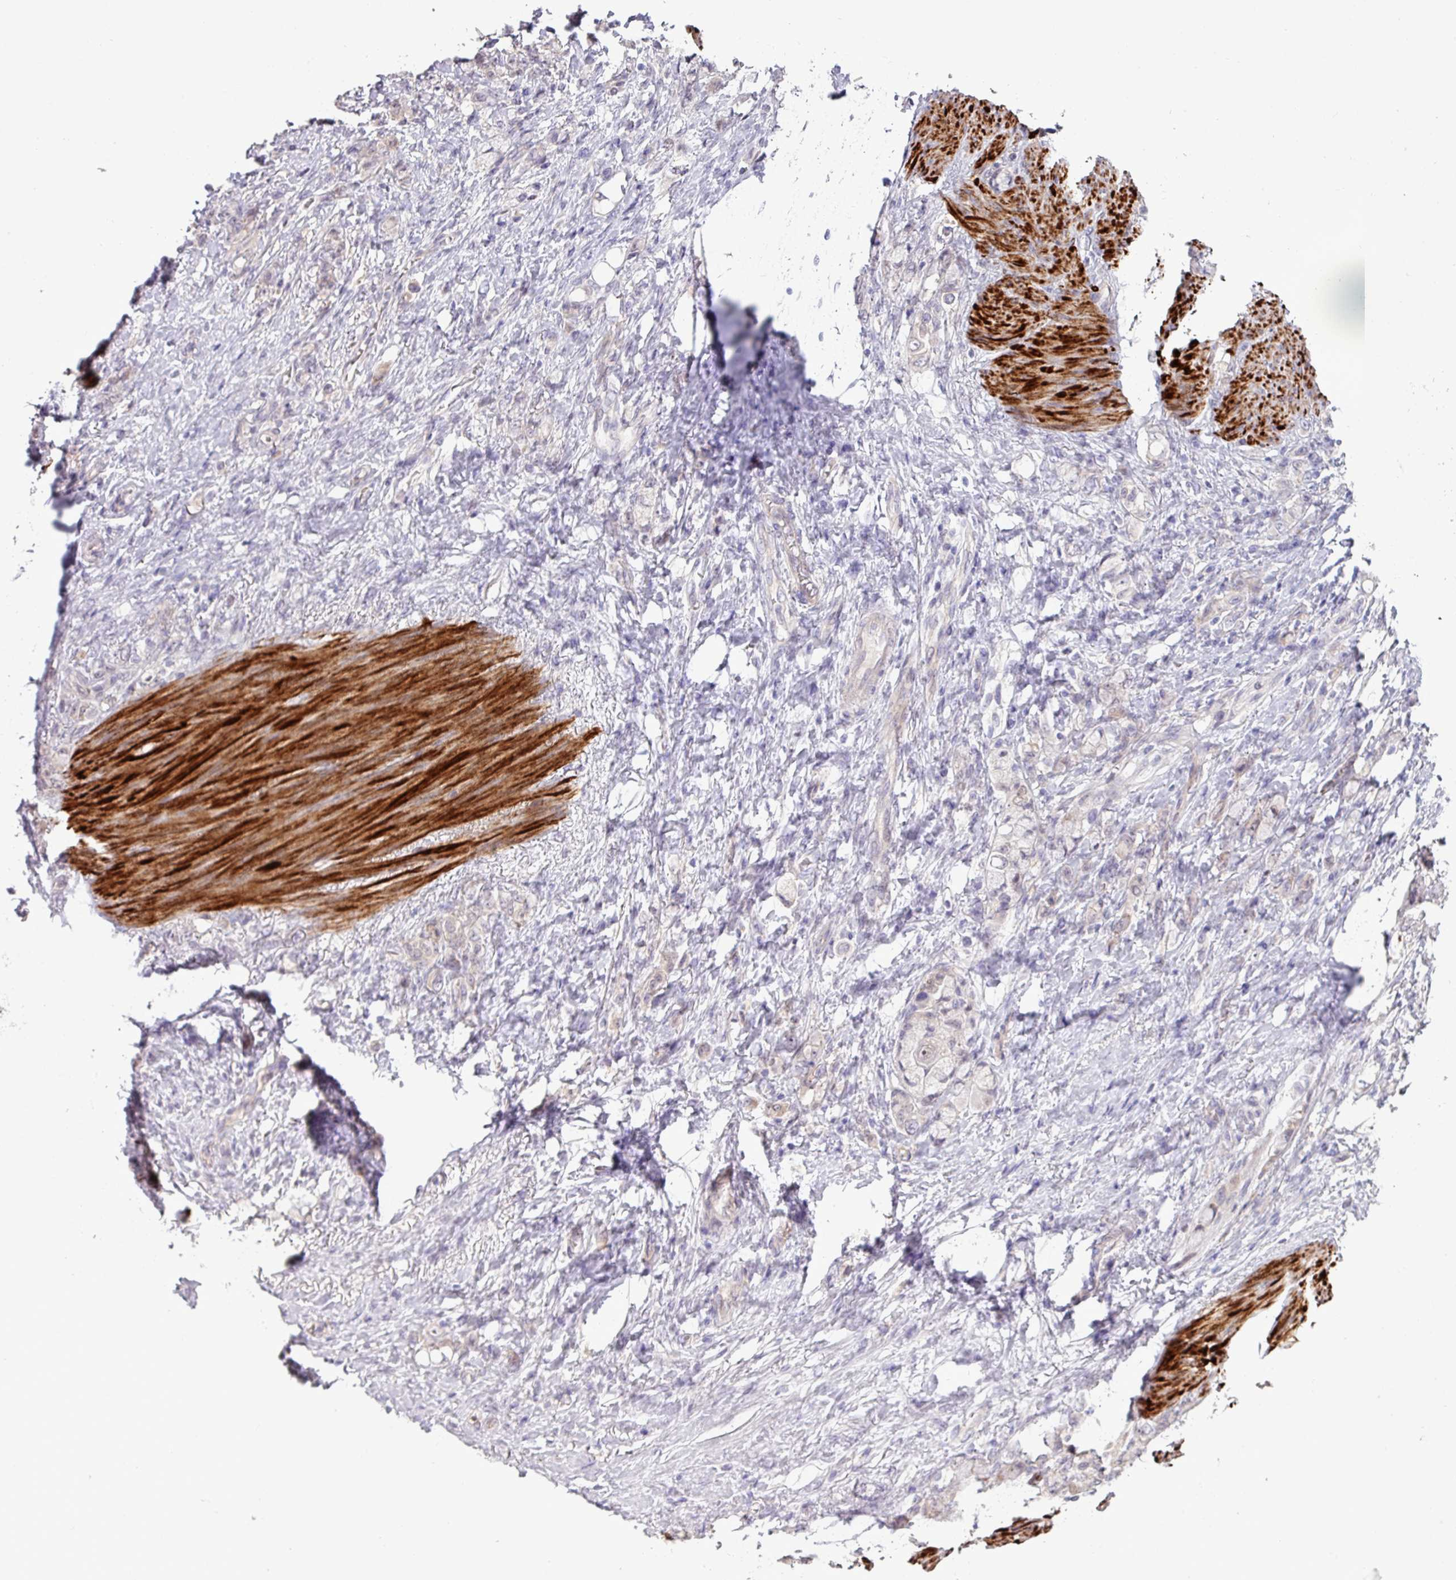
{"staining": {"intensity": "negative", "quantity": "none", "location": "none"}, "tissue": "stomach cancer", "cell_type": "Tumor cells", "image_type": "cancer", "snomed": [{"axis": "morphology", "description": "Normal tissue, NOS"}, {"axis": "morphology", "description": "Adenocarcinoma, NOS"}, {"axis": "topography", "description": "Stomach"}], "caption": "Stomach adenocarcinoma was stained to show a protein in brown. There is no significant positivity in tumor cells. (DAB IHC with hematoxylin counter stain).", "gene": "RIPPLY1", "patient": {"sex": "female", "age": 79}}